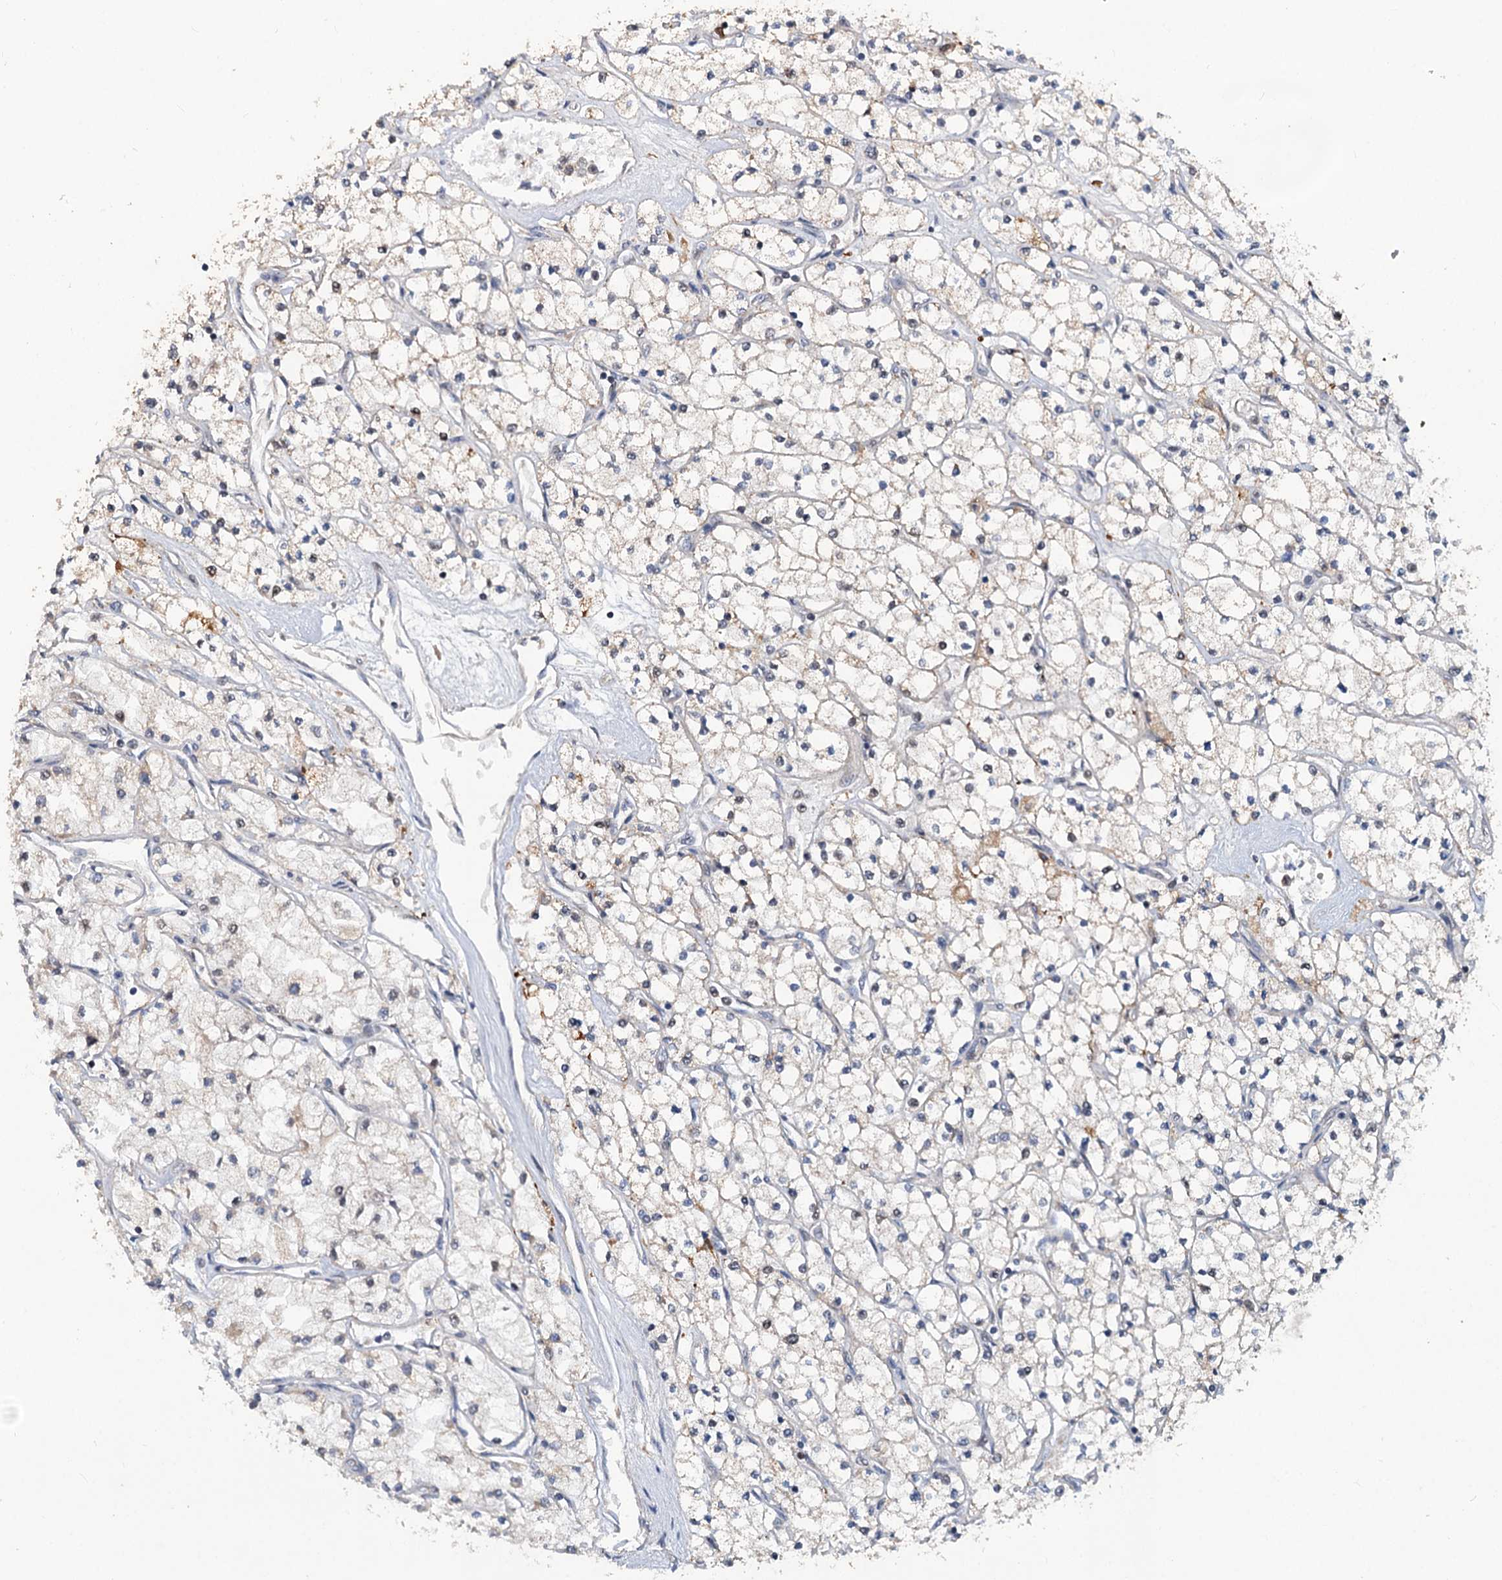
{"staining": {"intensity": "negative", "quantity": "none", "location": "none"}, "tissue": "renal cancer", "cell_type": "Tumor cells", "image_type": "cancer", "snomed": [{"axis": "morphology", "description": "Adenocarcinoma, NOS"}, {"axis": "topography", "description": "Kidney"}], "caption": "Tumor cells are negative for protein expression in human renal adenocarcinoma.", "gene": "PHF8", "patient": {"sex": "male", "age": 80}}